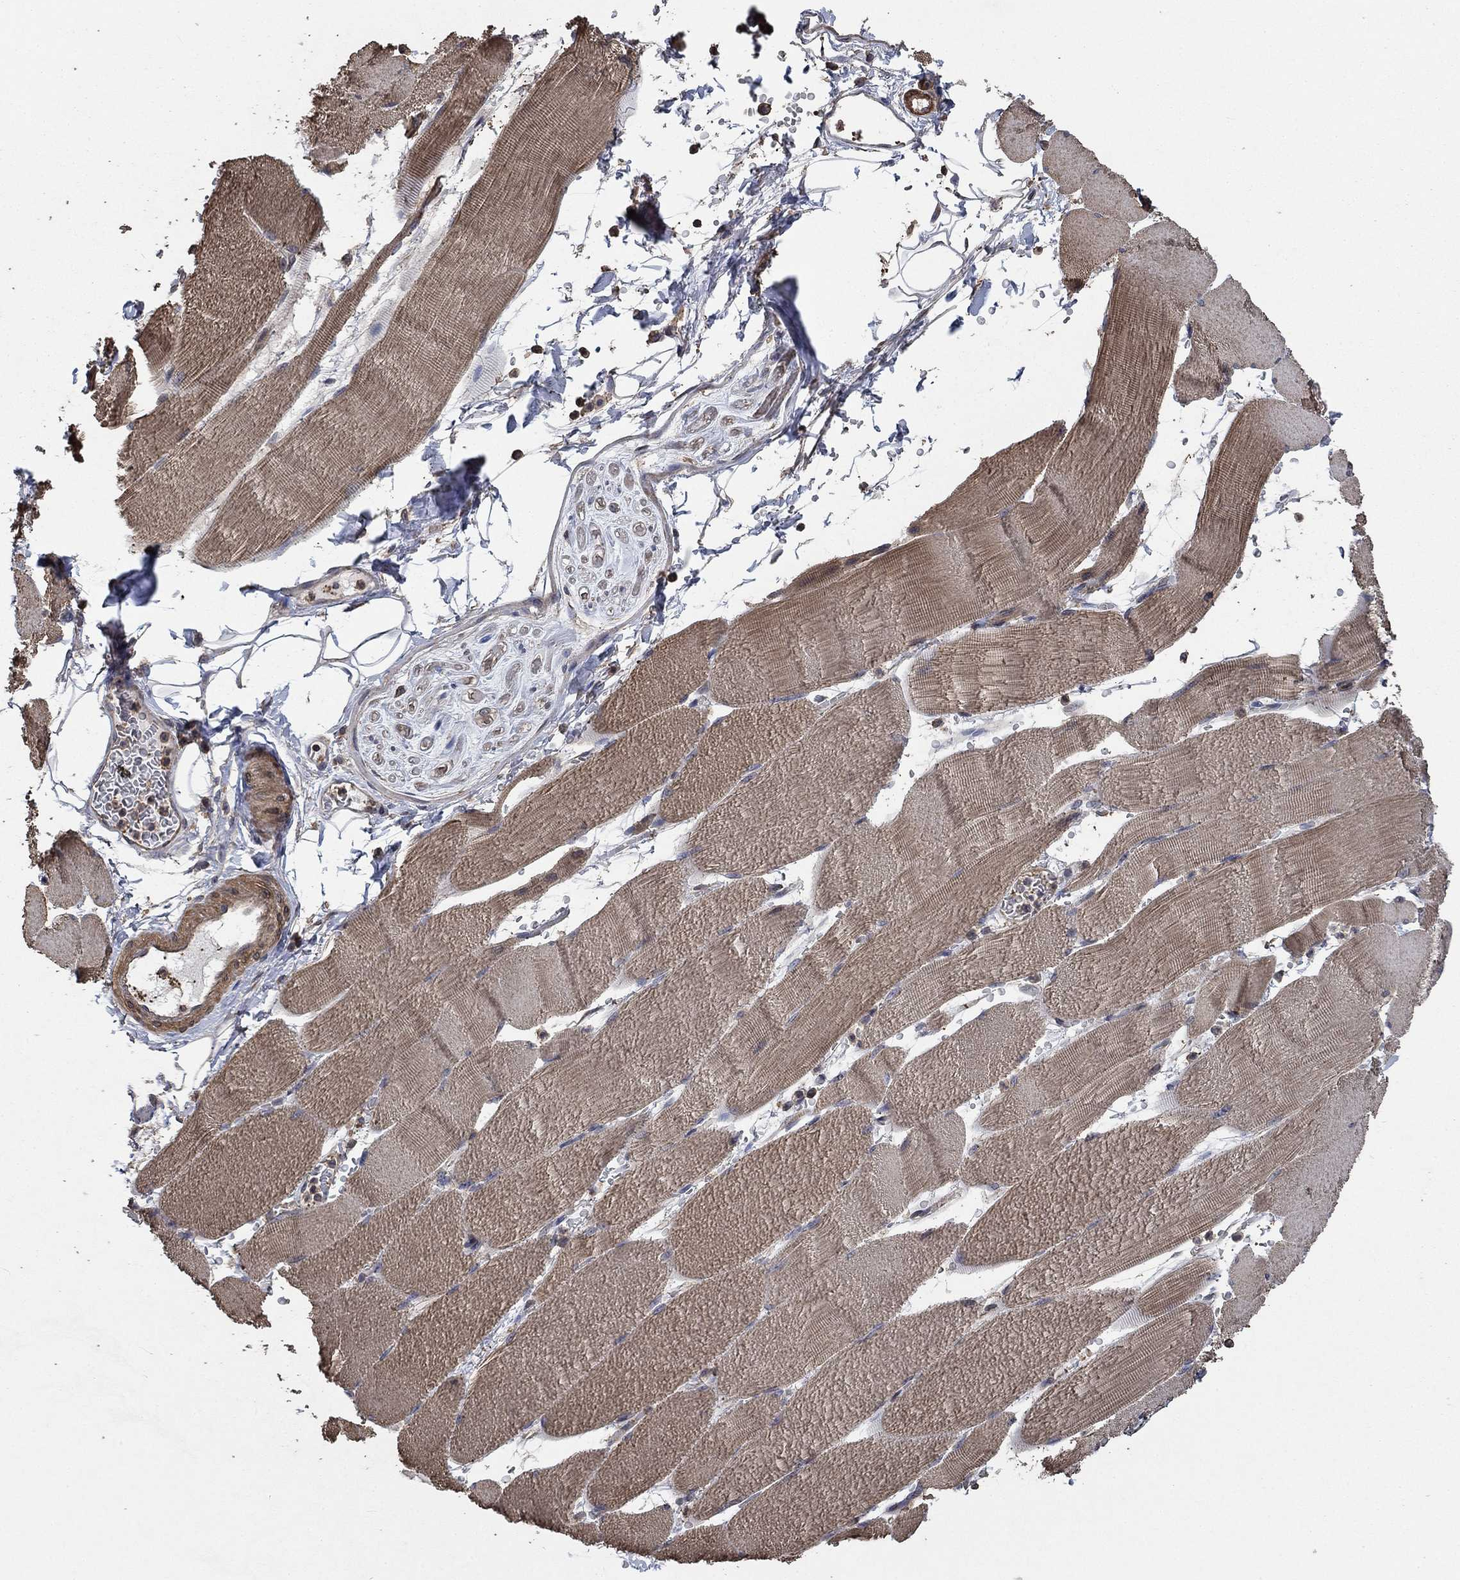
{"staining": {"intensity": "moderate", "quantity": "25%-75%", "location": "cytoplasmic/membranous"}, "tissue": "skeletal muscle", "cell_type": "Myocytes", "image_type": "normal", "snomed": [{"axis": "morphology", "description": "Normal tissue, NOS"}, {"axis": "topography", "description": "Skeletal muscle"}], "caption": "Brown immunohistochemical staining in benign skeletal muscle reveals moderate cytoplasmic/membranous positivity in about 25%-75% of myocytes. (brown staining indicates protein expression, while blue staining denotes nuclei).", "gene": "PDE3A", "patient": {"sex": "male", "age": 56}}